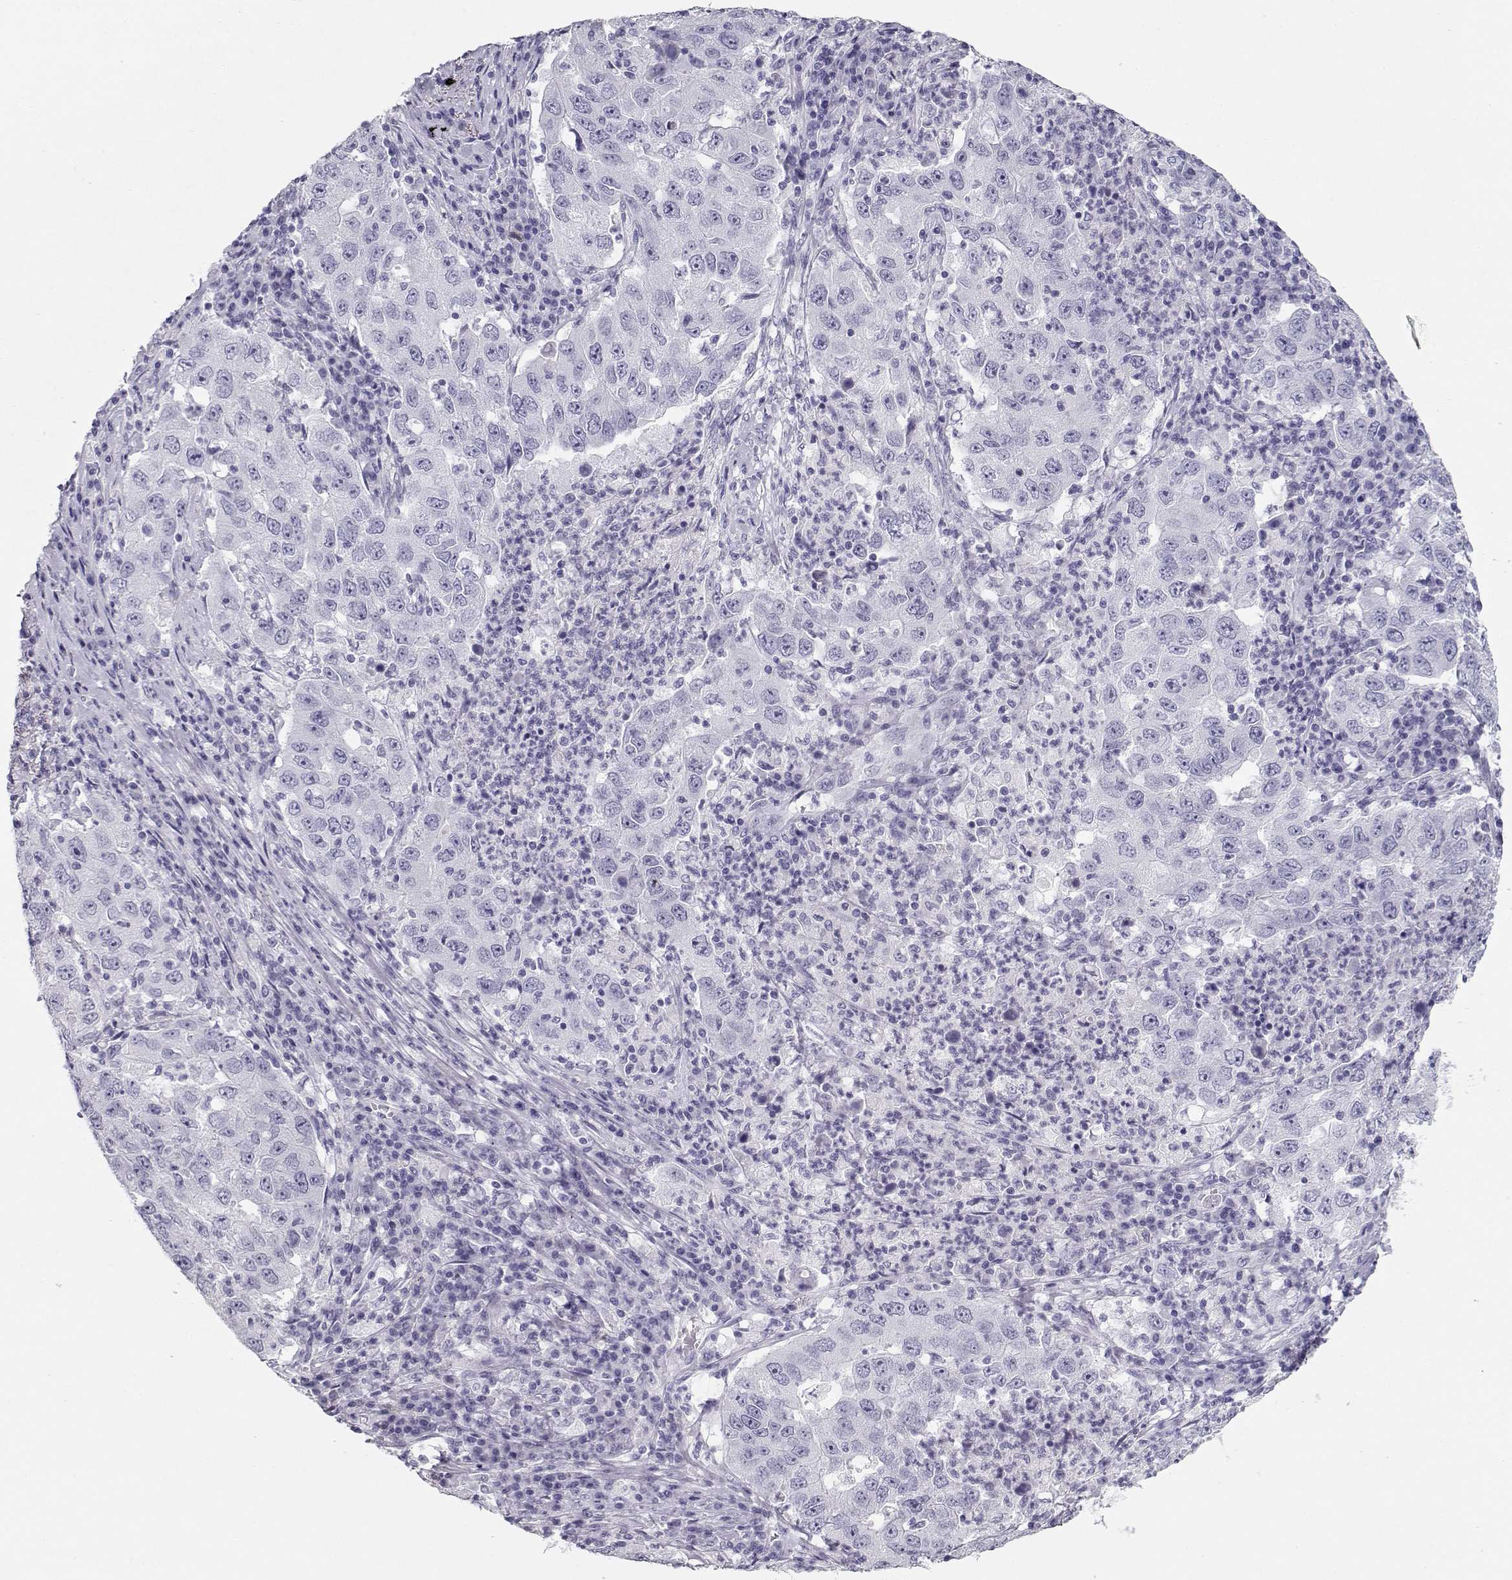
{"staining": {"intensity": "negative", "quantity": "none", "location": "none"}, "tissue": "lung cancer", "cell_type": "Tumor cells", "image_type": "cancer", "snomed": [{"axis": "morphology", "description": "Adenocarcinoma, NOS"}, {"axis": "topography", "description": "Lung"}], "caption": "This is an immunohistochemistry (IHC) photomicrograph of human lung cancer (adenocarcinoma). There is no staining in tumor cells.", "gene": "MAGEC1", "patient": {"sex": "male", "age": 73}}